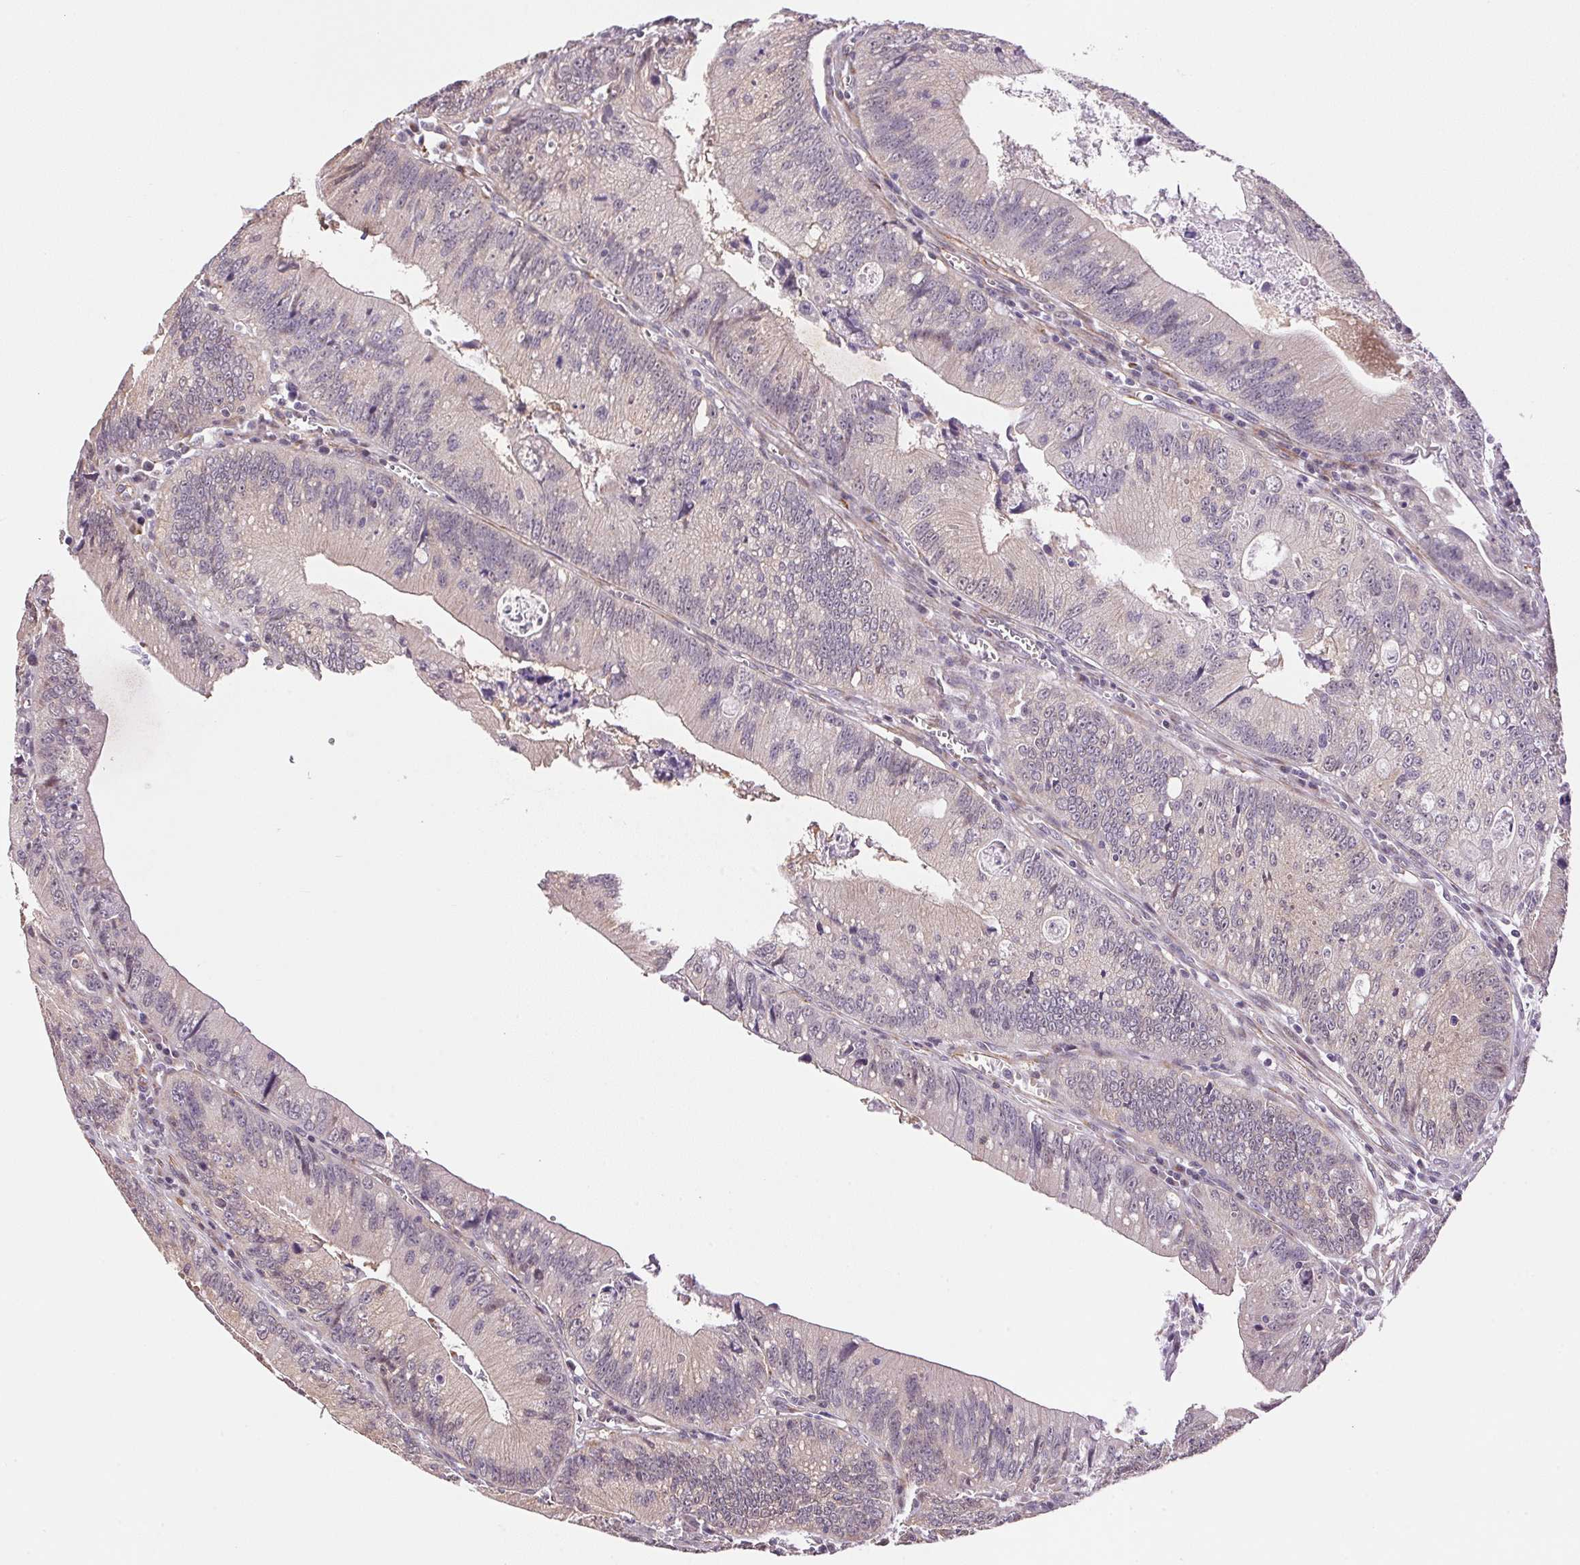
{"staining": {"intensity": "negative", "quantity": "none", "location": "none"}, "tissue": "colorectal cancer", "cell_type": "Tumor cells", "image_type": "cancer", "snomed": [{"axis": "morphology", "description": "Adenocarcinoma, NOS"}, {"axis": "topography", "description": "Rectum"}], "caption": "Immunohistochemical staining of colorectal adenocarcinoma displays no significant expression in tumor cells. (IHC, brightfield microscopy, high magnification).", "gene": "GYG2", "patient": {"sex": "female", "age": 81}}